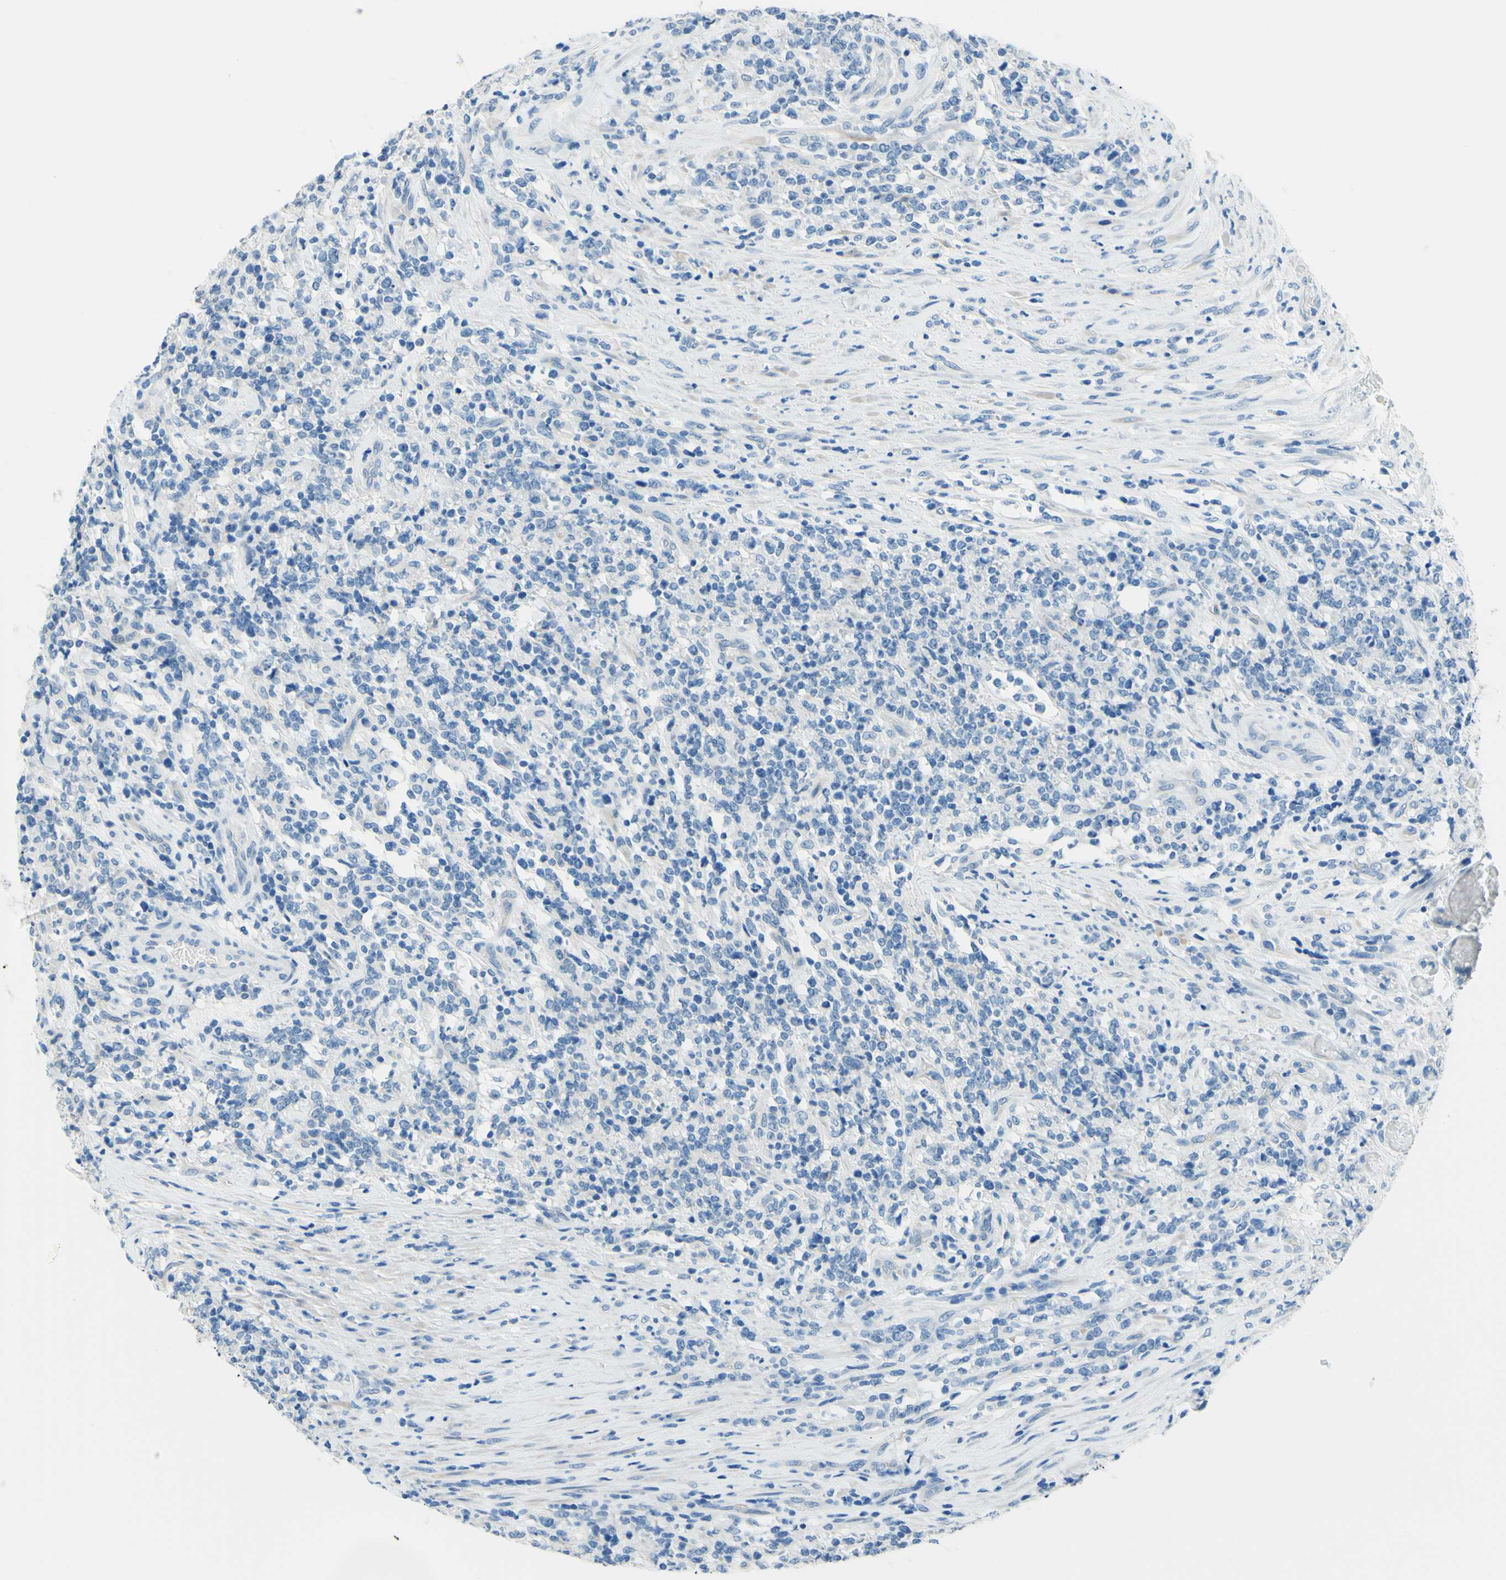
{"staining": {"intensity": "negative", "quantity": "none", "location": "none"}, "tissue": "lymphoma", "cell_type": "Tumor cells", "image_type": "cancer", "snomed": [{"axis": "morphology", "description": "Malignant lymphoma, non-Hodgkin's type, High grade"}, {"axis": "topography", "description": "Soft tissue"}], "caption": "High-grade malignant lymphoma, non-Hodgkin's type was stained to show a protein in brown. There is no significant positivity in tumor cells.", "gene": "PASD1", "patient": {"sex": "male", "age": 18}}